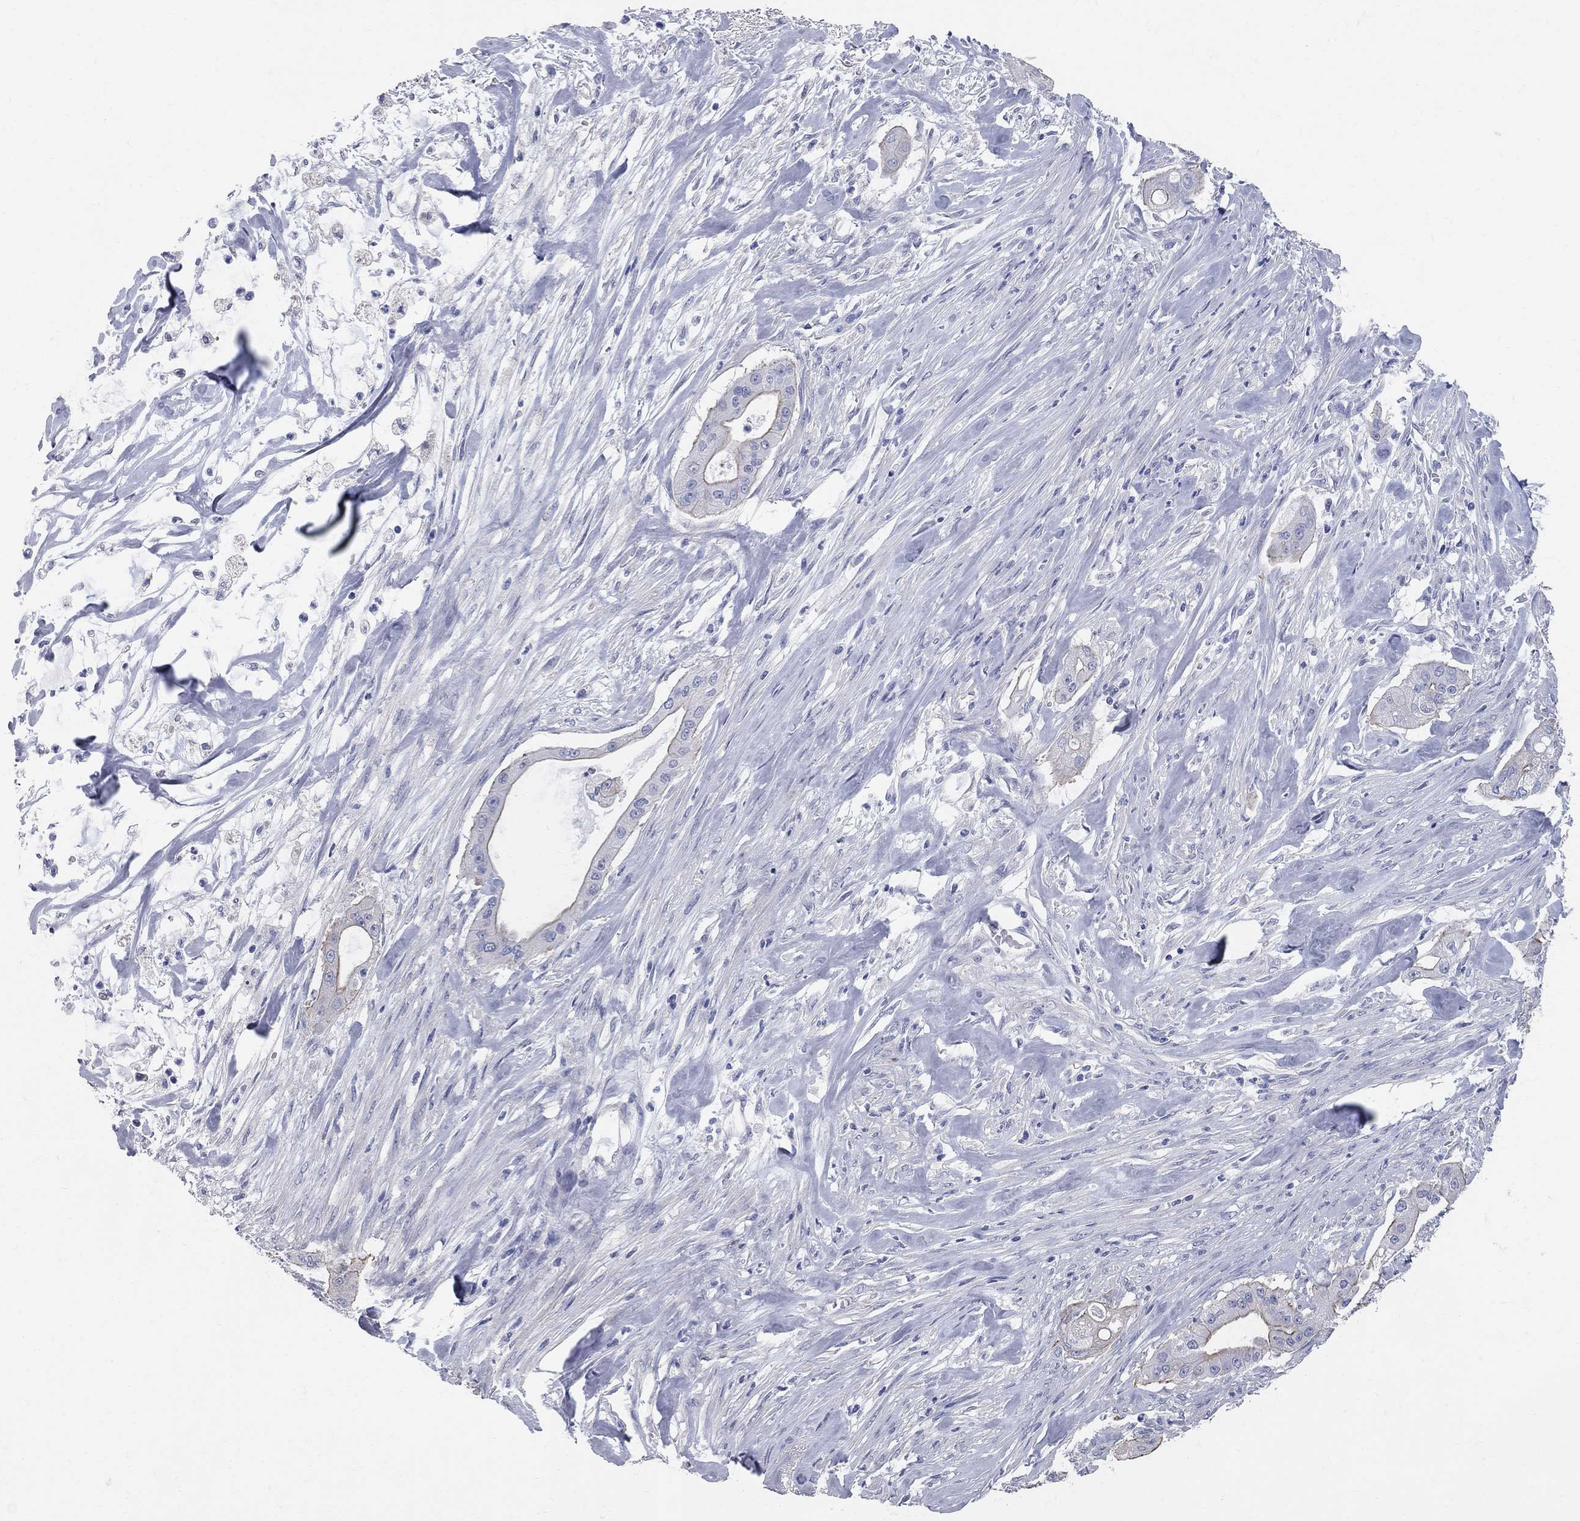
{"staining": {"intensity": "weak", "quantity": "<25%", "location": "cytoplasmic/membranous"}, "tissue": "pancreatic cancer", "cell_type": "Tumor cells", "image_type": "cancer", "snomed": [{"axis": "morphology", "description": "Normal tissue, NOS"}, {"axis": "morphology", "description": "Inflammation, NOS"}, {"axis": "morphology", "description": "Adenocarcinoma, NOS"}, {"axis": "topography", "description": "Pancreas"}], "caption": "Image shows no protein expression in tumor cells of pancreatic cancer tissue.", "gene": "AOX1", "patient": {"sex": "male", "age": 57}}